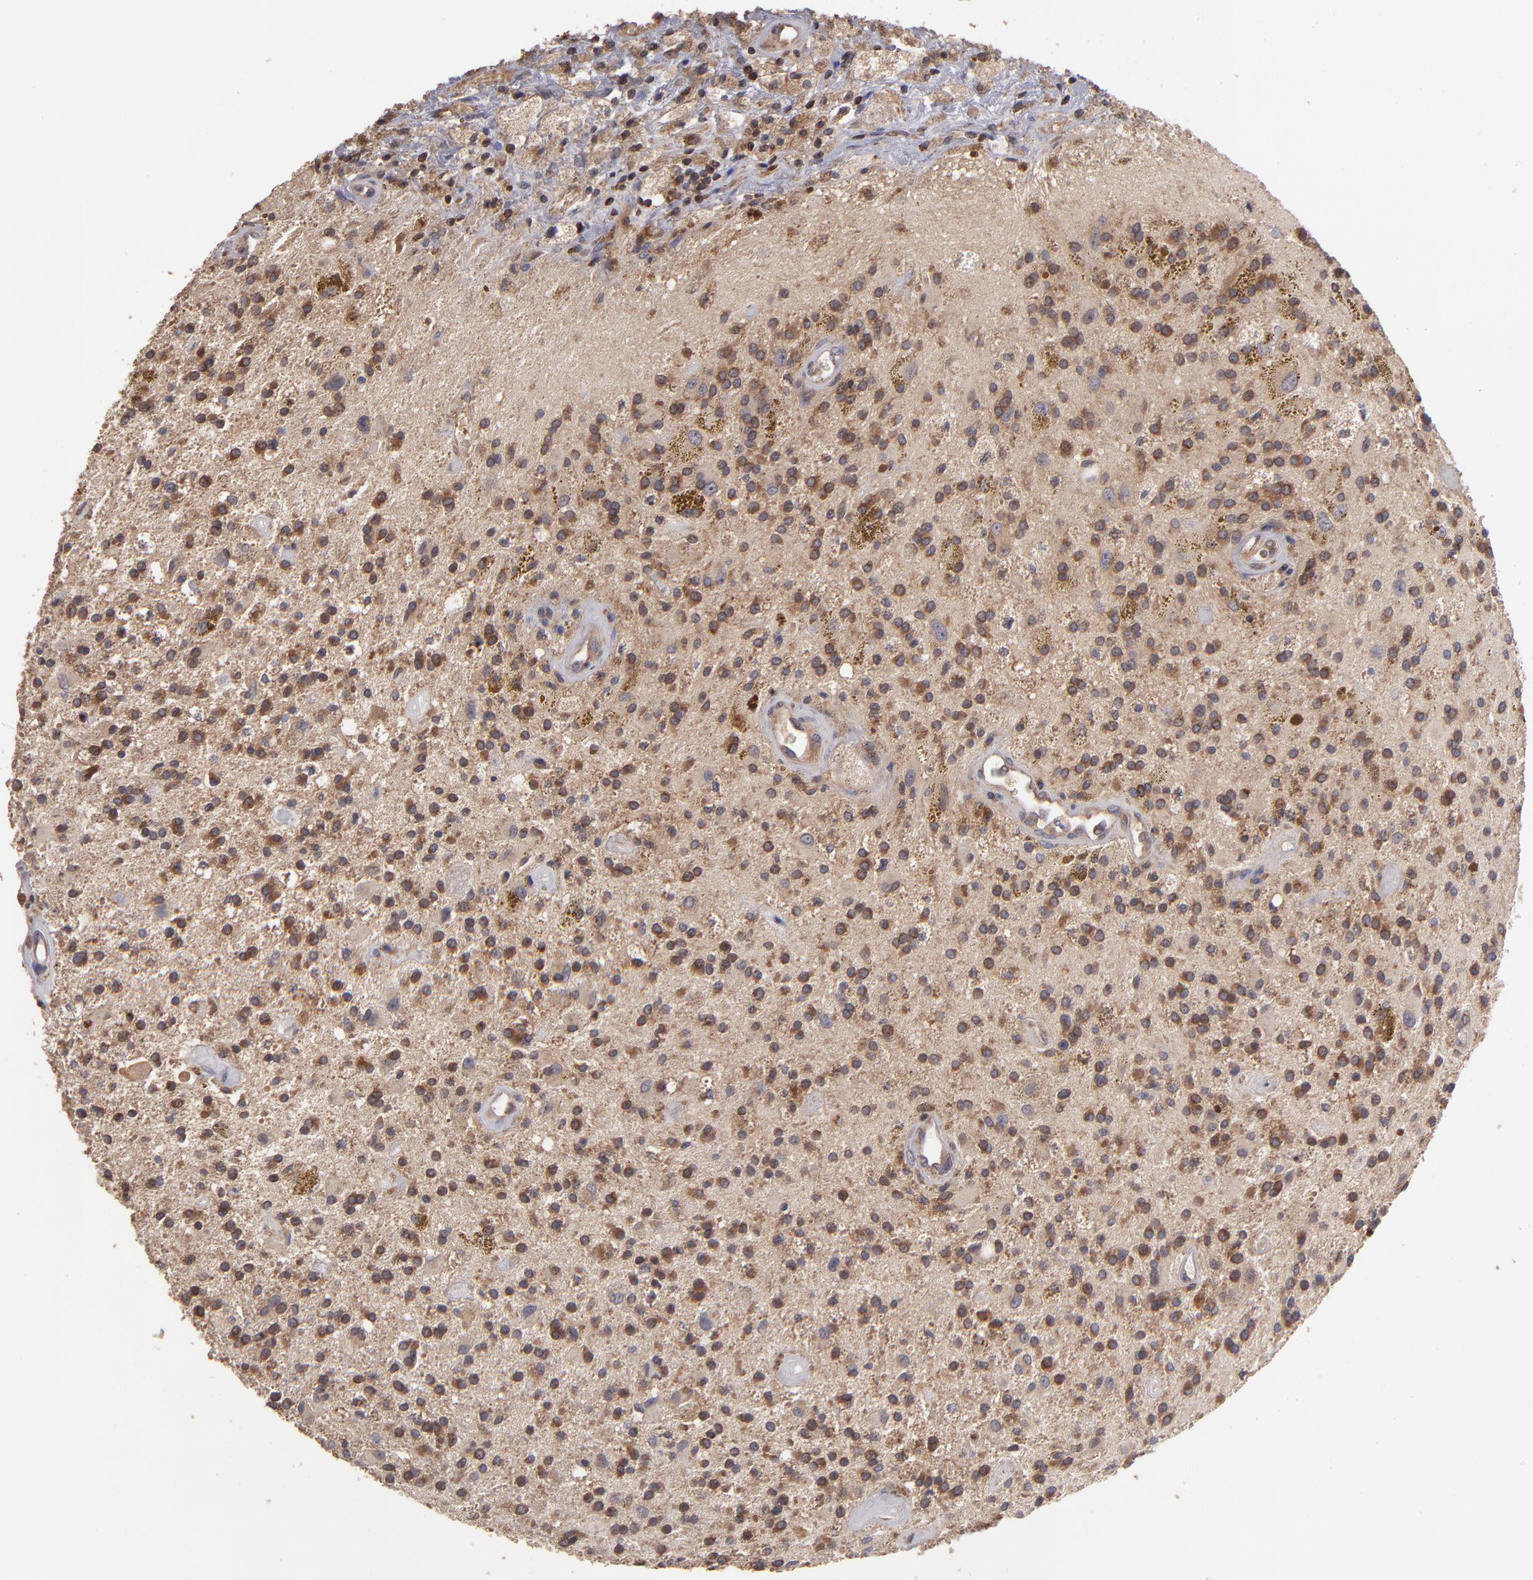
{"staining": {"intensity": "moderate", "quantity": ">75%", "location": "cytoplasmic/membranous"}, "tissue": "glioma", "cell_type": "Tumor cells", "image_type": "cancer", "snomed": [{"axis": "morphology", "description": "Glioma, malignant, Low grade"}, {"axis": "topography", "description": "Brain"}], "caption": "A photomicrograph of glioma stained for a protein reveals moderate cytoplasmic/membranous brown staining in tumor cells.", "gene": "NF2", "patient": {"sex": "male", "age": 58}}